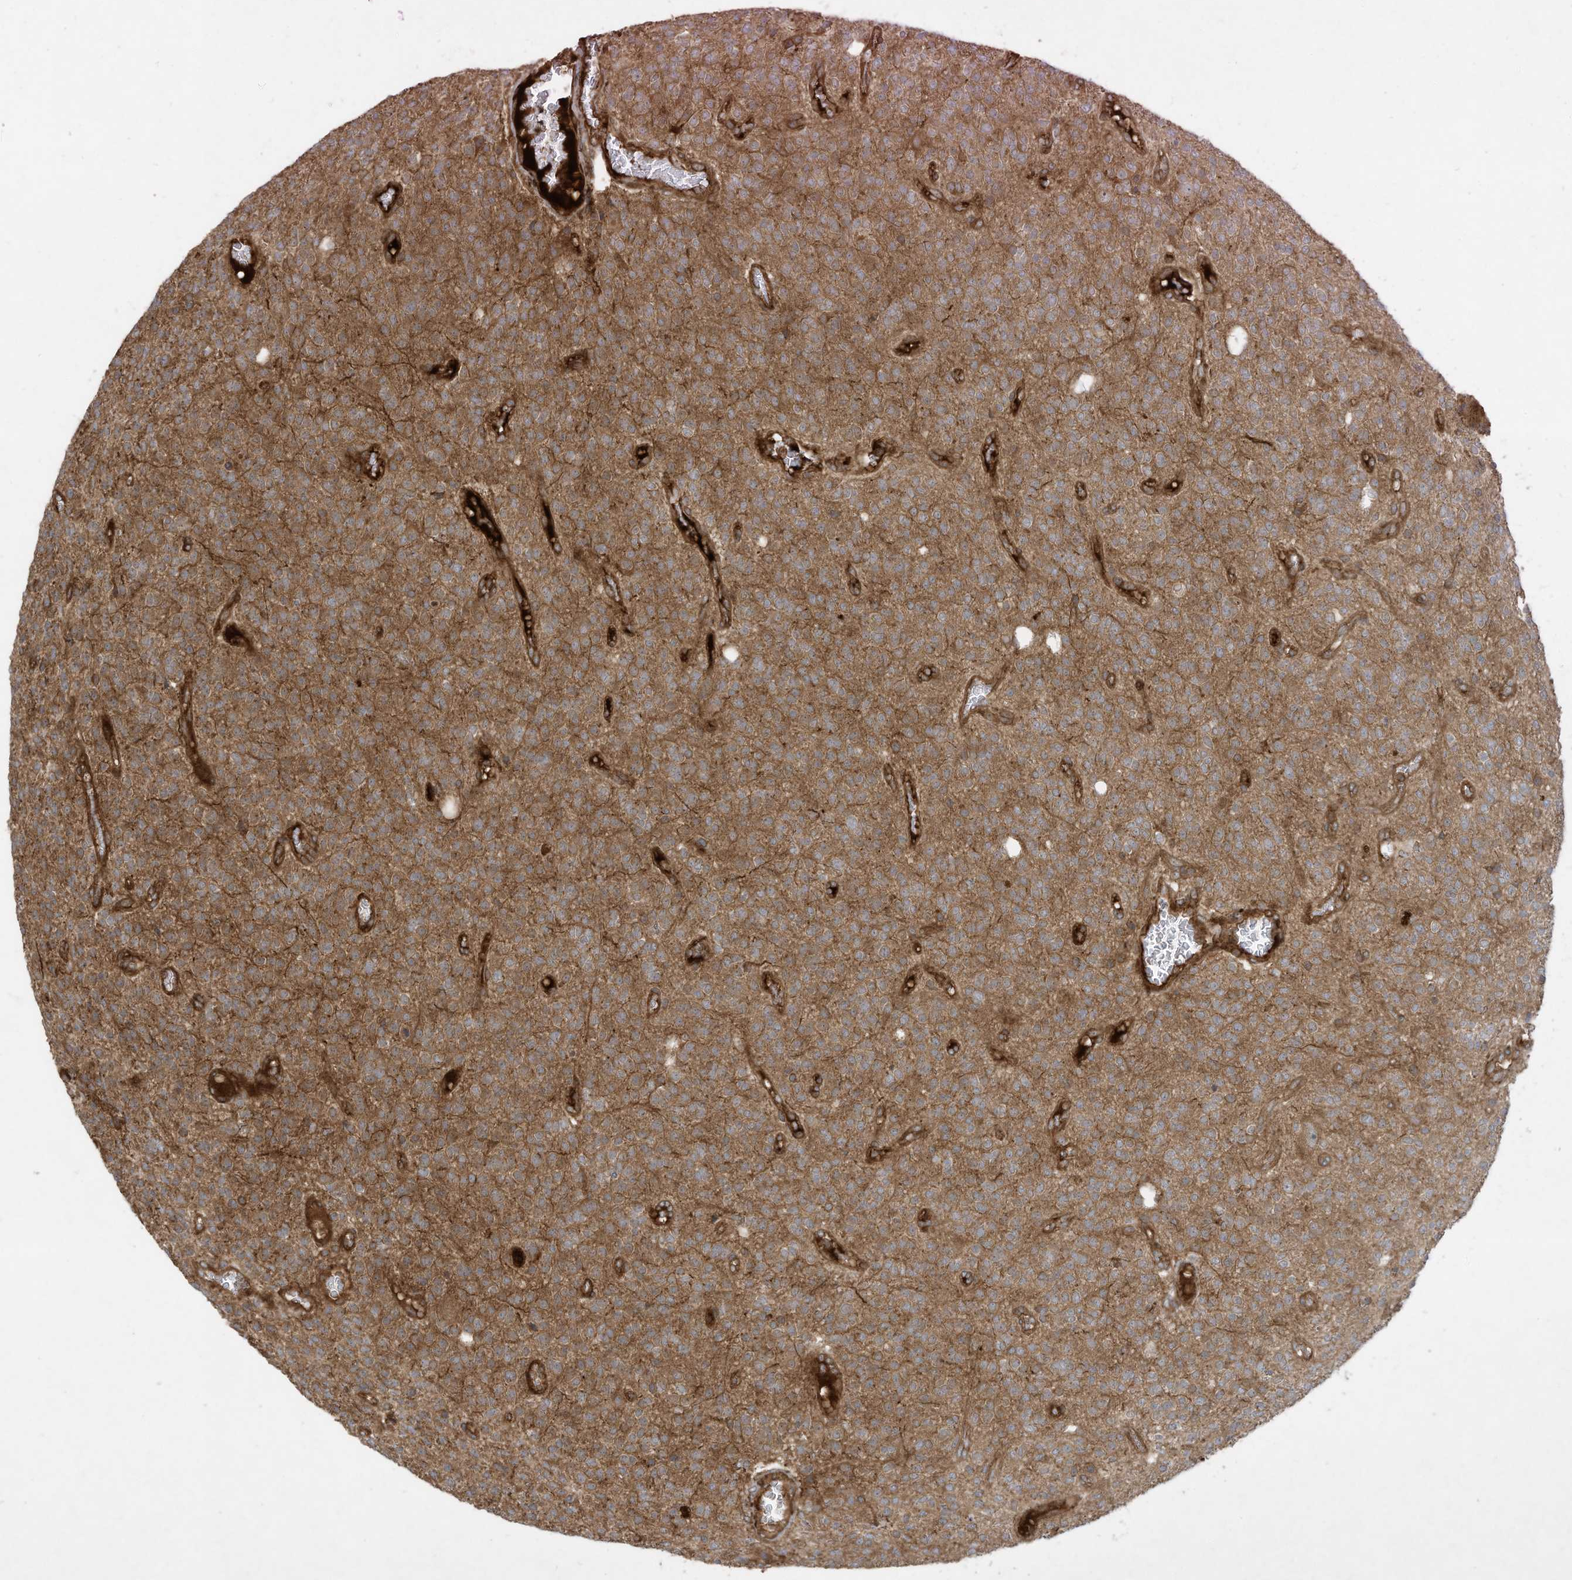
{"staining": {"intensity": "moderate", "quantity": ">75%", "location": "cytoplasmic/membranous"}, "tissue": "glioma", "cell_type": "Tumor cells", "image_type": "cancer", "snomed": [{"axis": "morphology", "description": "Glioma, malignant, High grade"}, {"axis": "topography", "description": "Brain"}], "caption": "Immunohistochemistry (IHC) of glioma exhibits medium levels of moderate cytoplasmic/membranous positivity in about >75% of tumor cells. Nuclei are stained in blue.", "gene": "DDIT4", "patient": {"sex": "male", "age": 34}}